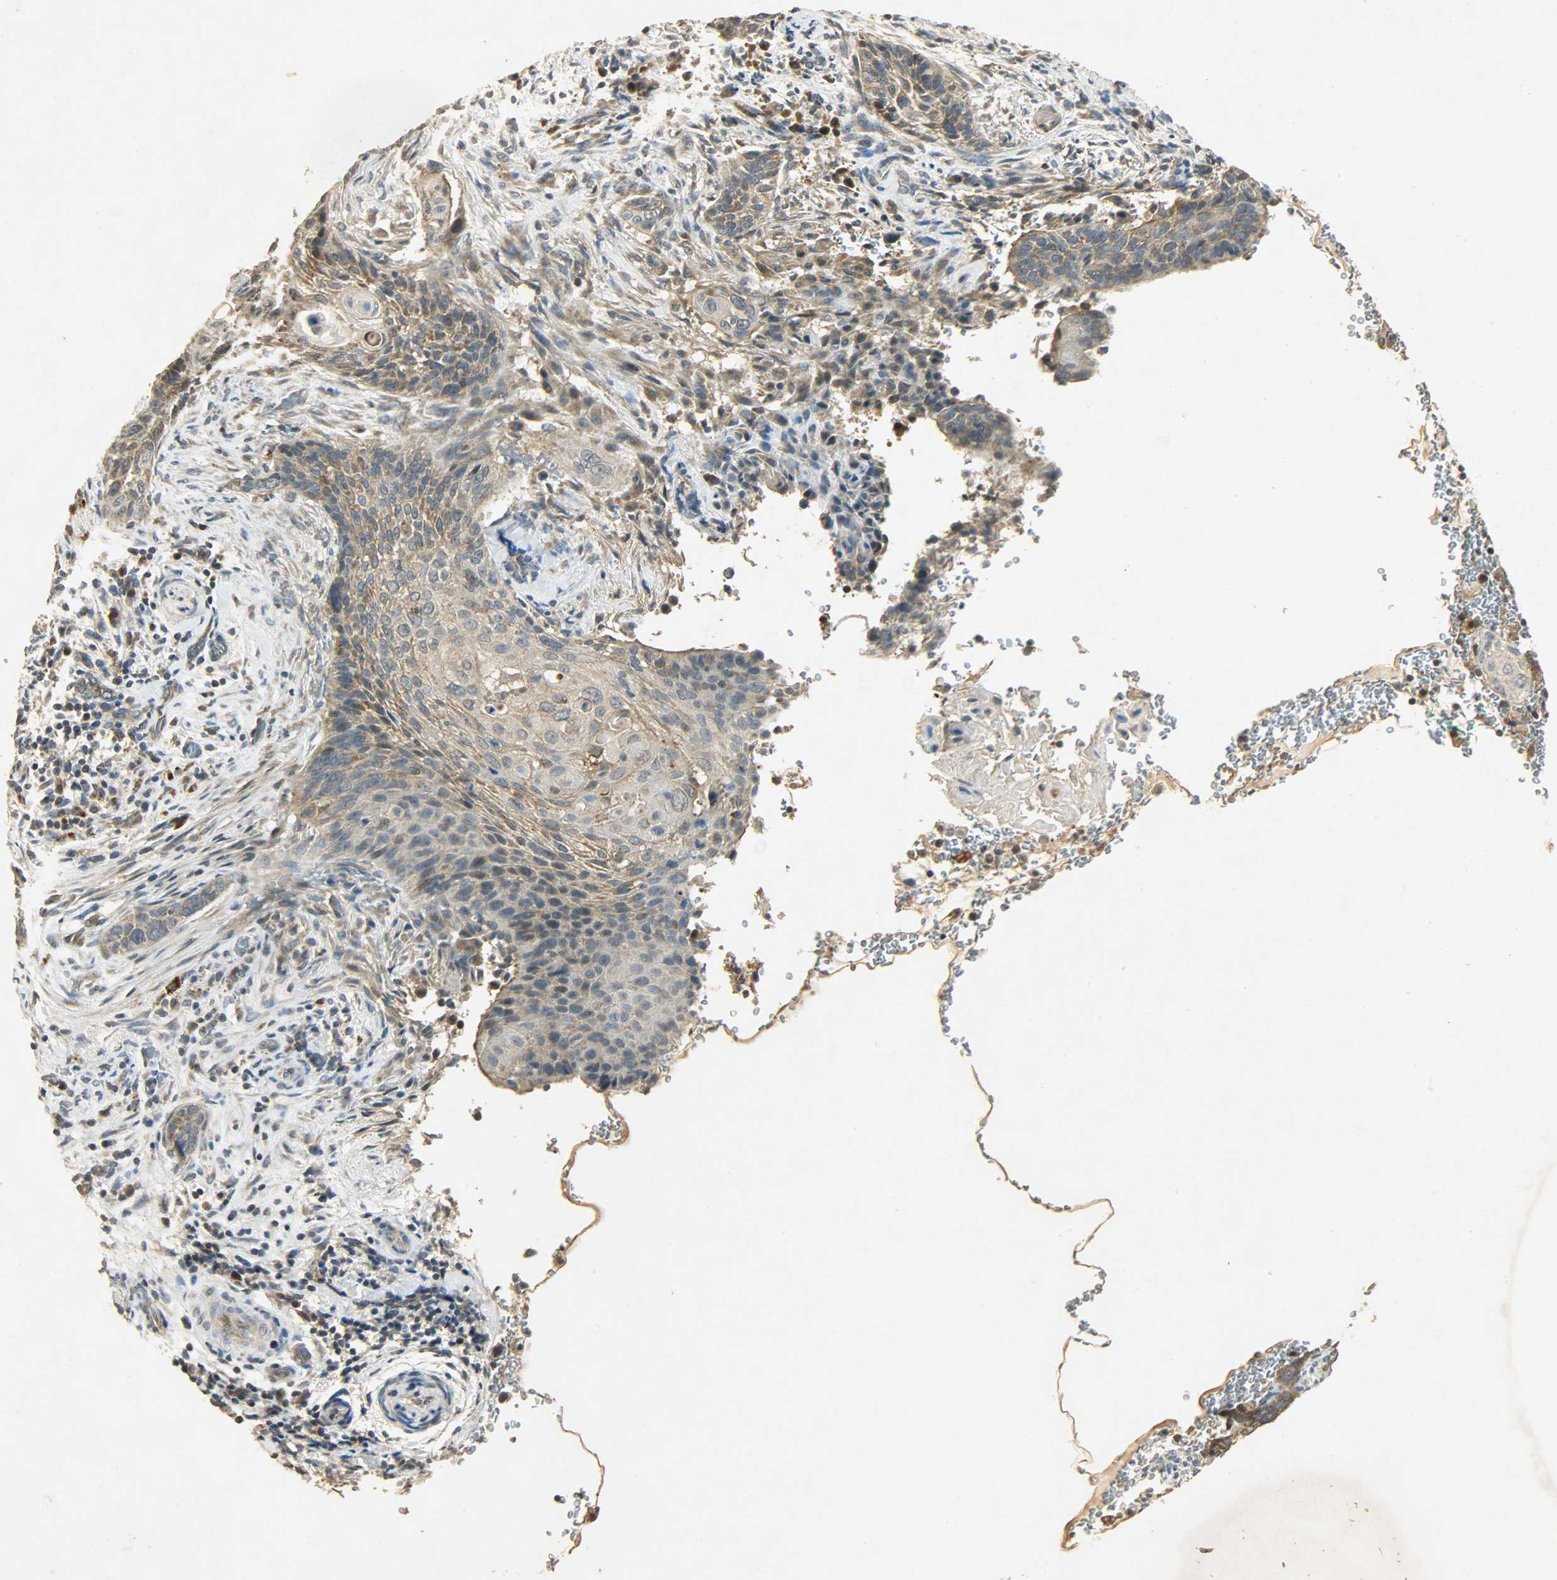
{"staining": {"intensity": "moderate", "quantity": ">75%", "location": "cytoplasmic/membranous"}, "tissue": "cervical cancer", "cell_type": "Tumor cells", "image_type": "cancer", "snomed": [{"axis": "morphology", "description": "Squamous cell carcinoma, NOS"}, {"axis": "topography", "description": "Cervix"}], "caption": "Tumor cells display medium levels of moderate cytoplasmic/membranous positivity in approximately >75% of cells in human cervical squamous cell carcinoma. (IHC, brightfield microscopy, high magnification).", "gene": "ATP2B1", "patient": {"sex": "female", "age": 33}}